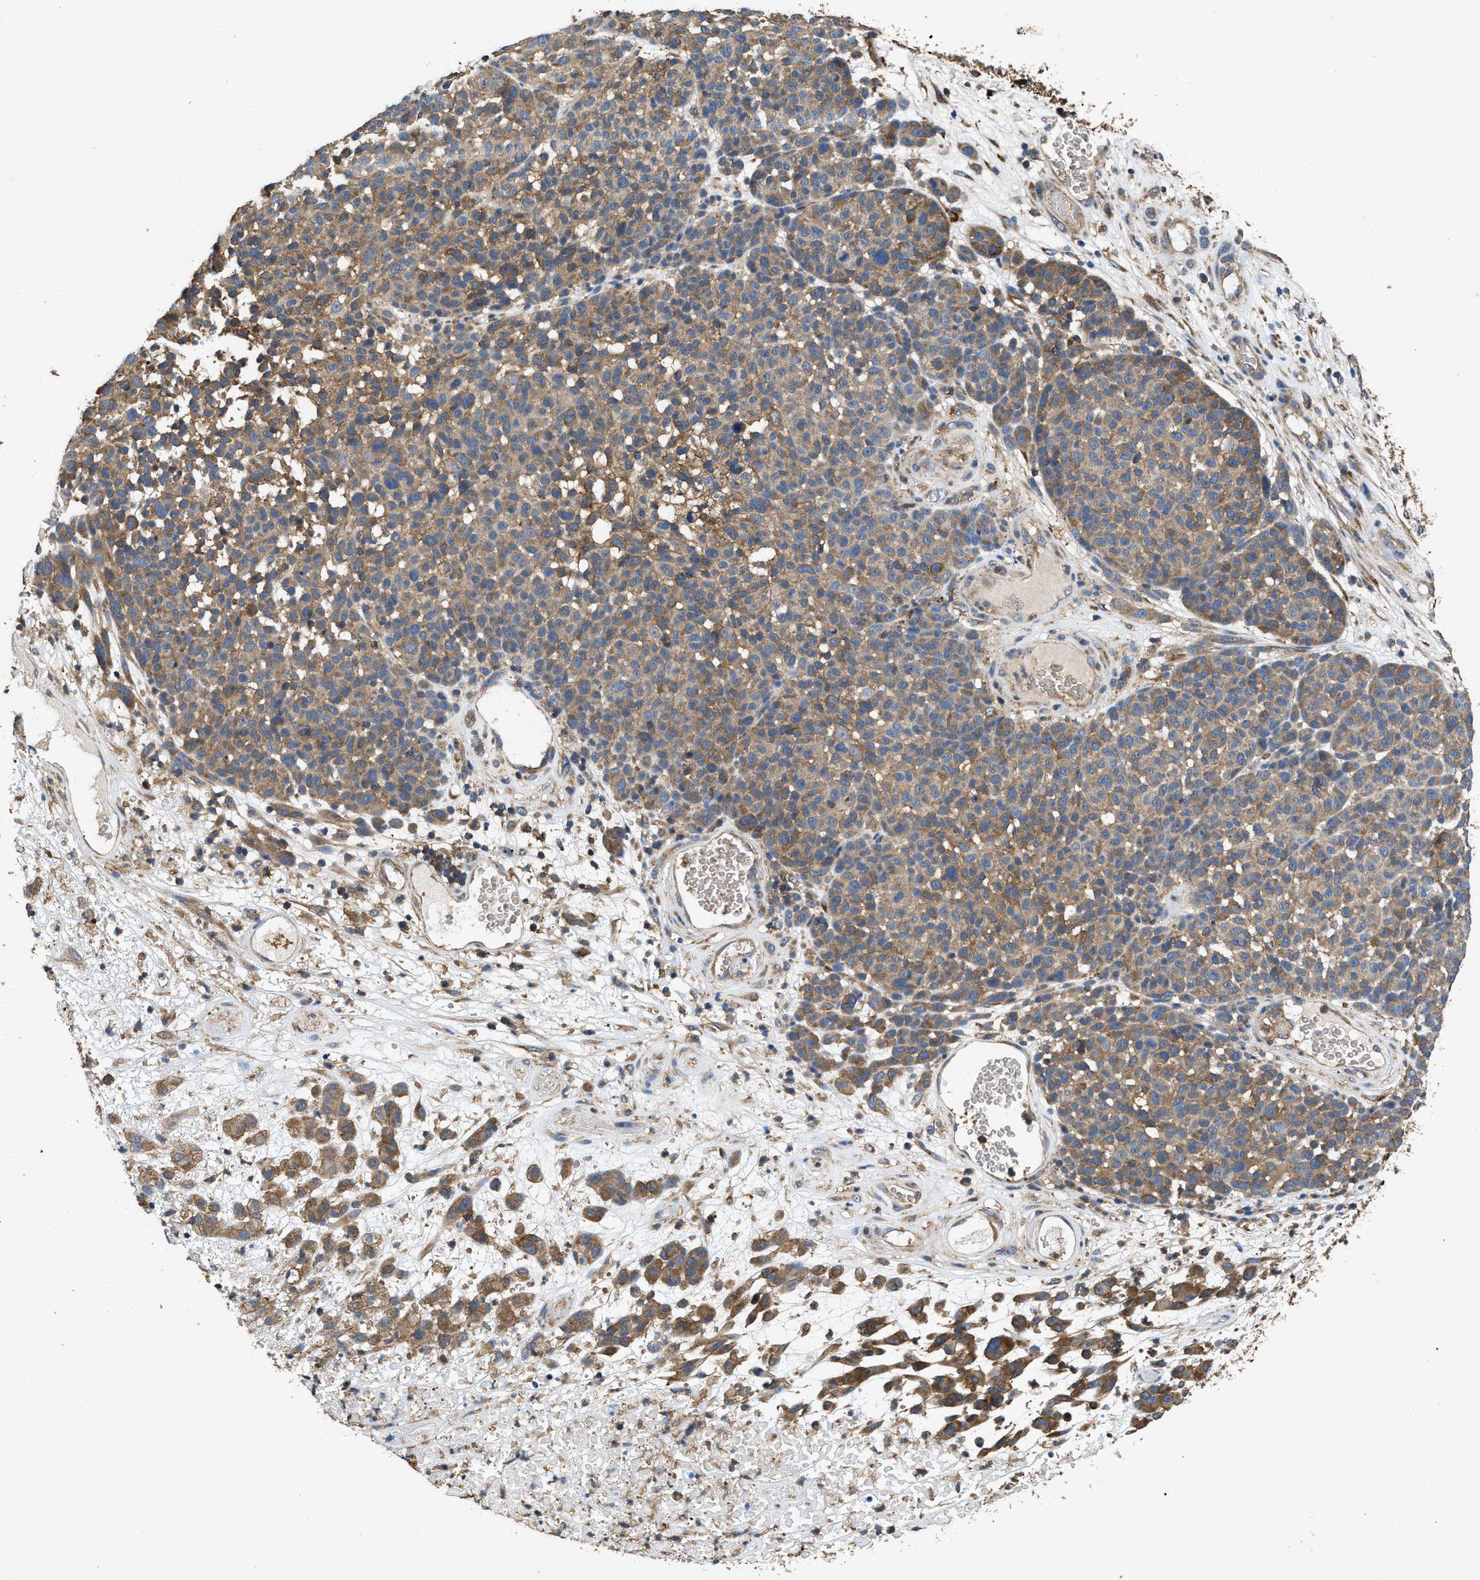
{"staining": {"intensity": "moderate", "quantity": "25%-75%", "location": "cytoplasmic/membranous"}, "tissue": "melanoma", "cell_type": "Tumor cells", "image_type": "cancer", "snomed": [{"axis": "morphology", "description": "Malignant melanoma, NOS"}, {"axis": "topography", "description": "Skin"}], "caption": "Protein staining of melanoma tissue displays moderate cytoplasmic/membranous staining in approximately 25%-75% of tumor cells.", "gene": "LINGO2", "patient": {"sex": "male", "age": 59}}